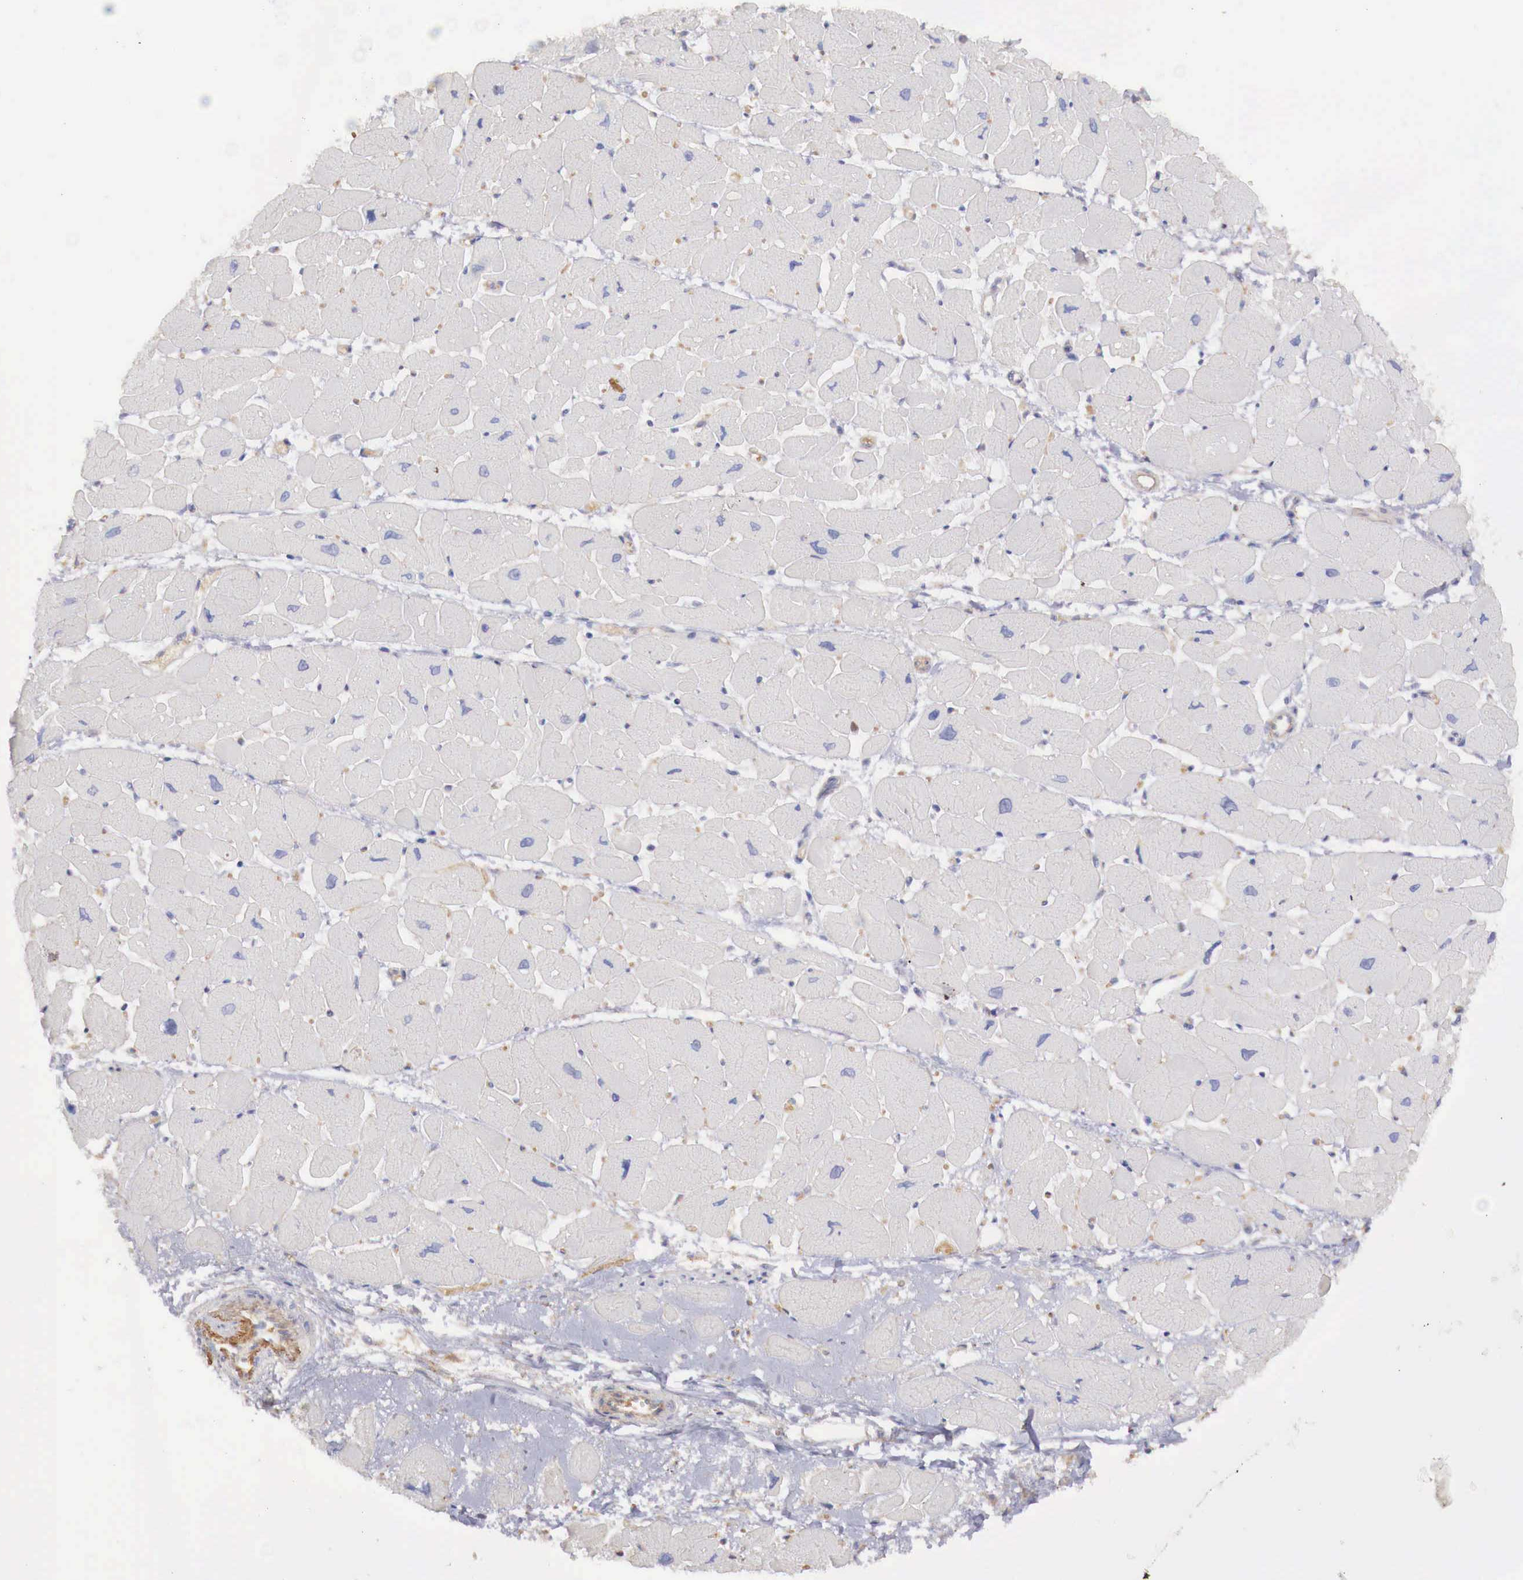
{"staining": {"intensity": "negative", "quantity": "none", "location": "none"}, "tissue": "heart muscle", "cell_type": "Cardiomyocytes", "image_type": "normal", "snomed": [{"axis": "morphology", "description": "Normal tissue, NOS"}, {"axis": "topography", "description": "Heart"}], "caption": "Immunohistochemistry of normal human heart muscle shows no positivity in cardiomyocytes.", "gene": "KLHDC7B", "patient": {"sex": "female", "age": 54}}